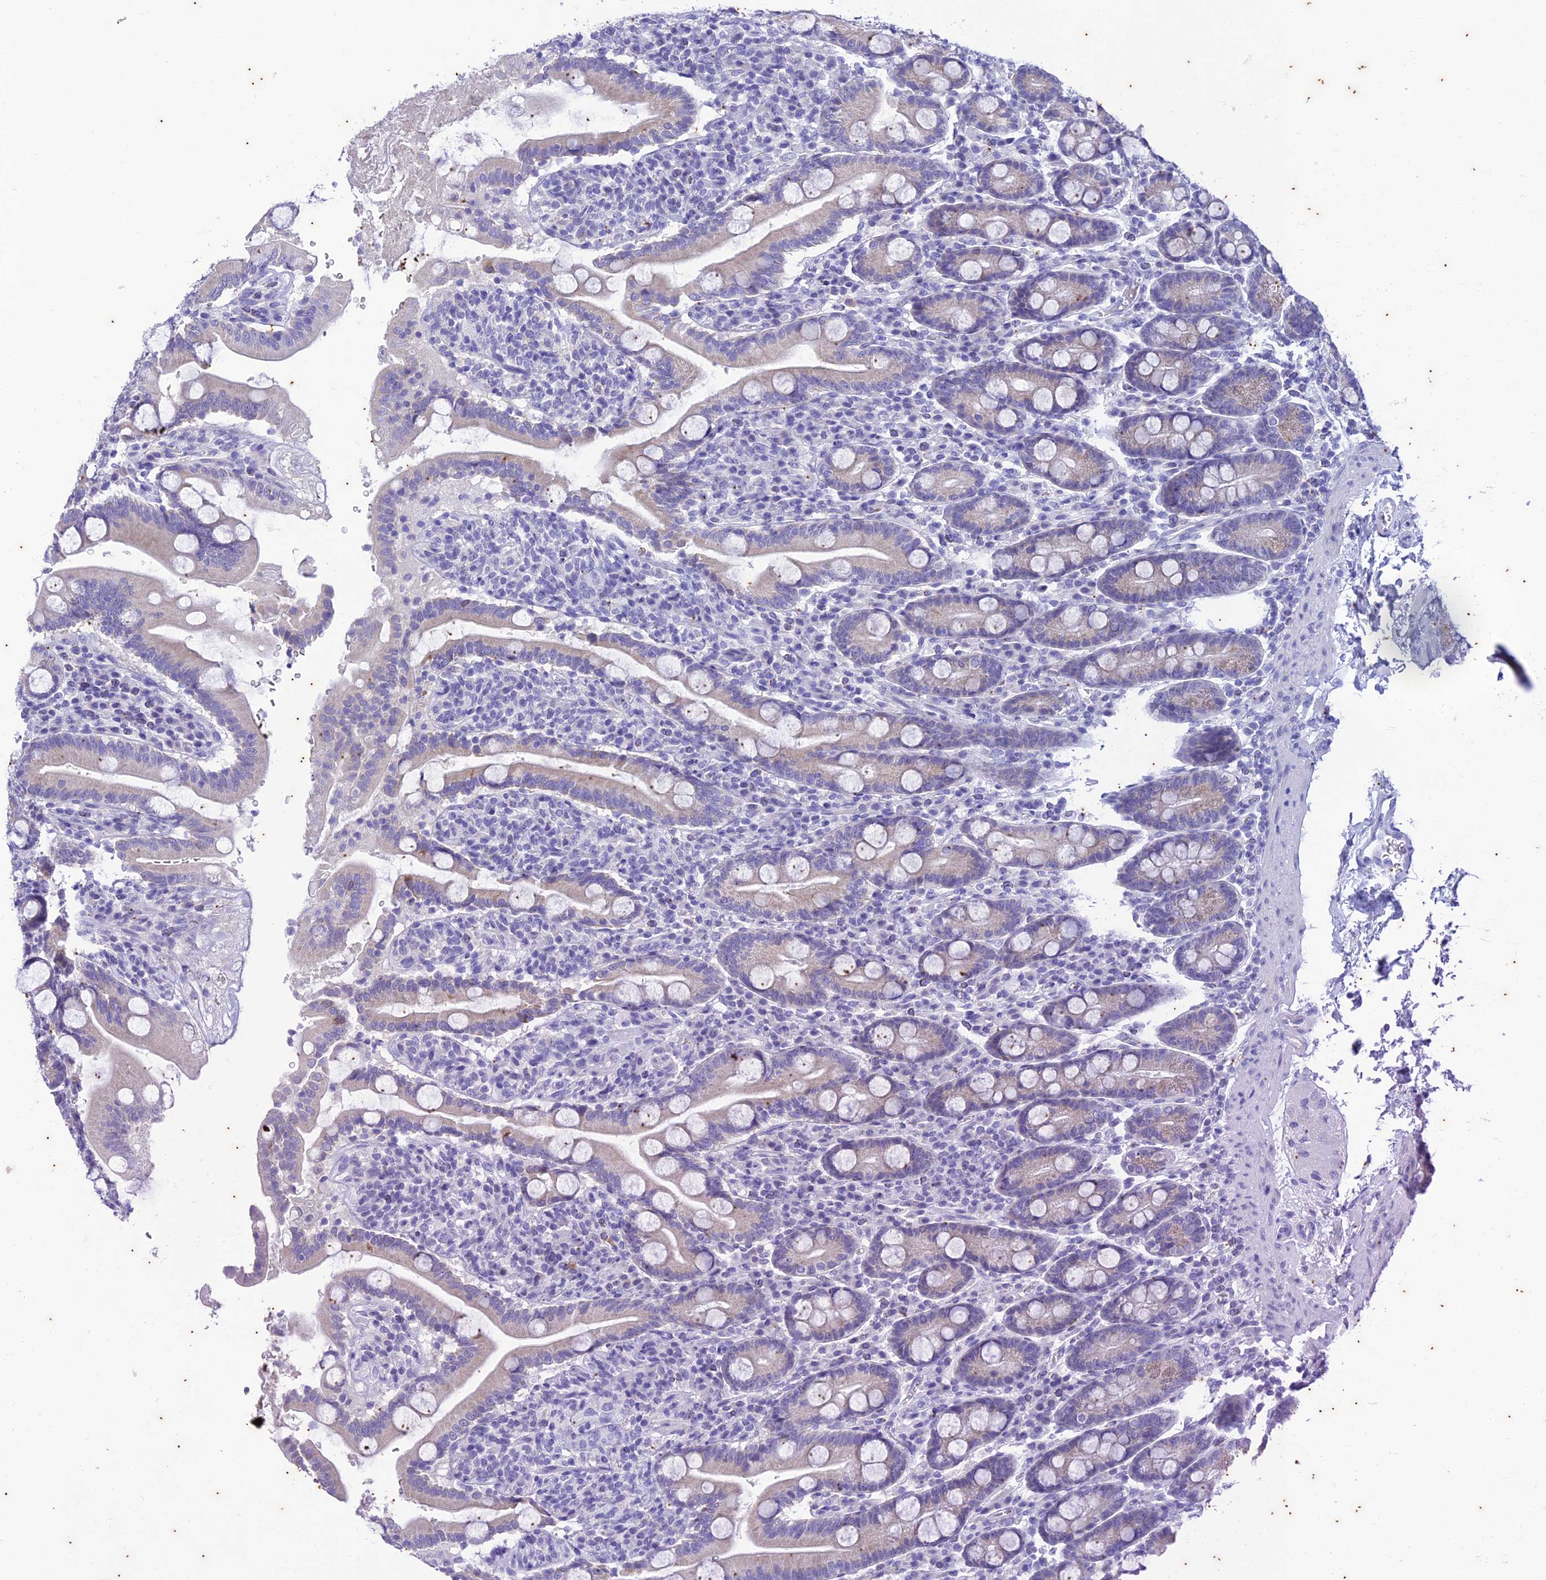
{"staining": {"intensity": "weak", "quantity": "25%-75%", "location": "cytoplasmic/membranous"}, "tissue": "duodenum", "cell_type": "Glandular cells", "image_type": "normal", "snomed": [{"axis": "morphology", "description": "Normal tissue, NOS"}, {"axis": "topography", "description": "Duodenum"}], "caption": "This micrograph reveals immunohistochemistry (IHC) staining of unremarkable human duodenum, with low weak cytoplasmic/membranous positivity in about 25%-75% of glandular cells.", "gene": "TMEM40", "patient": {"sex": "male", "age": 35}}